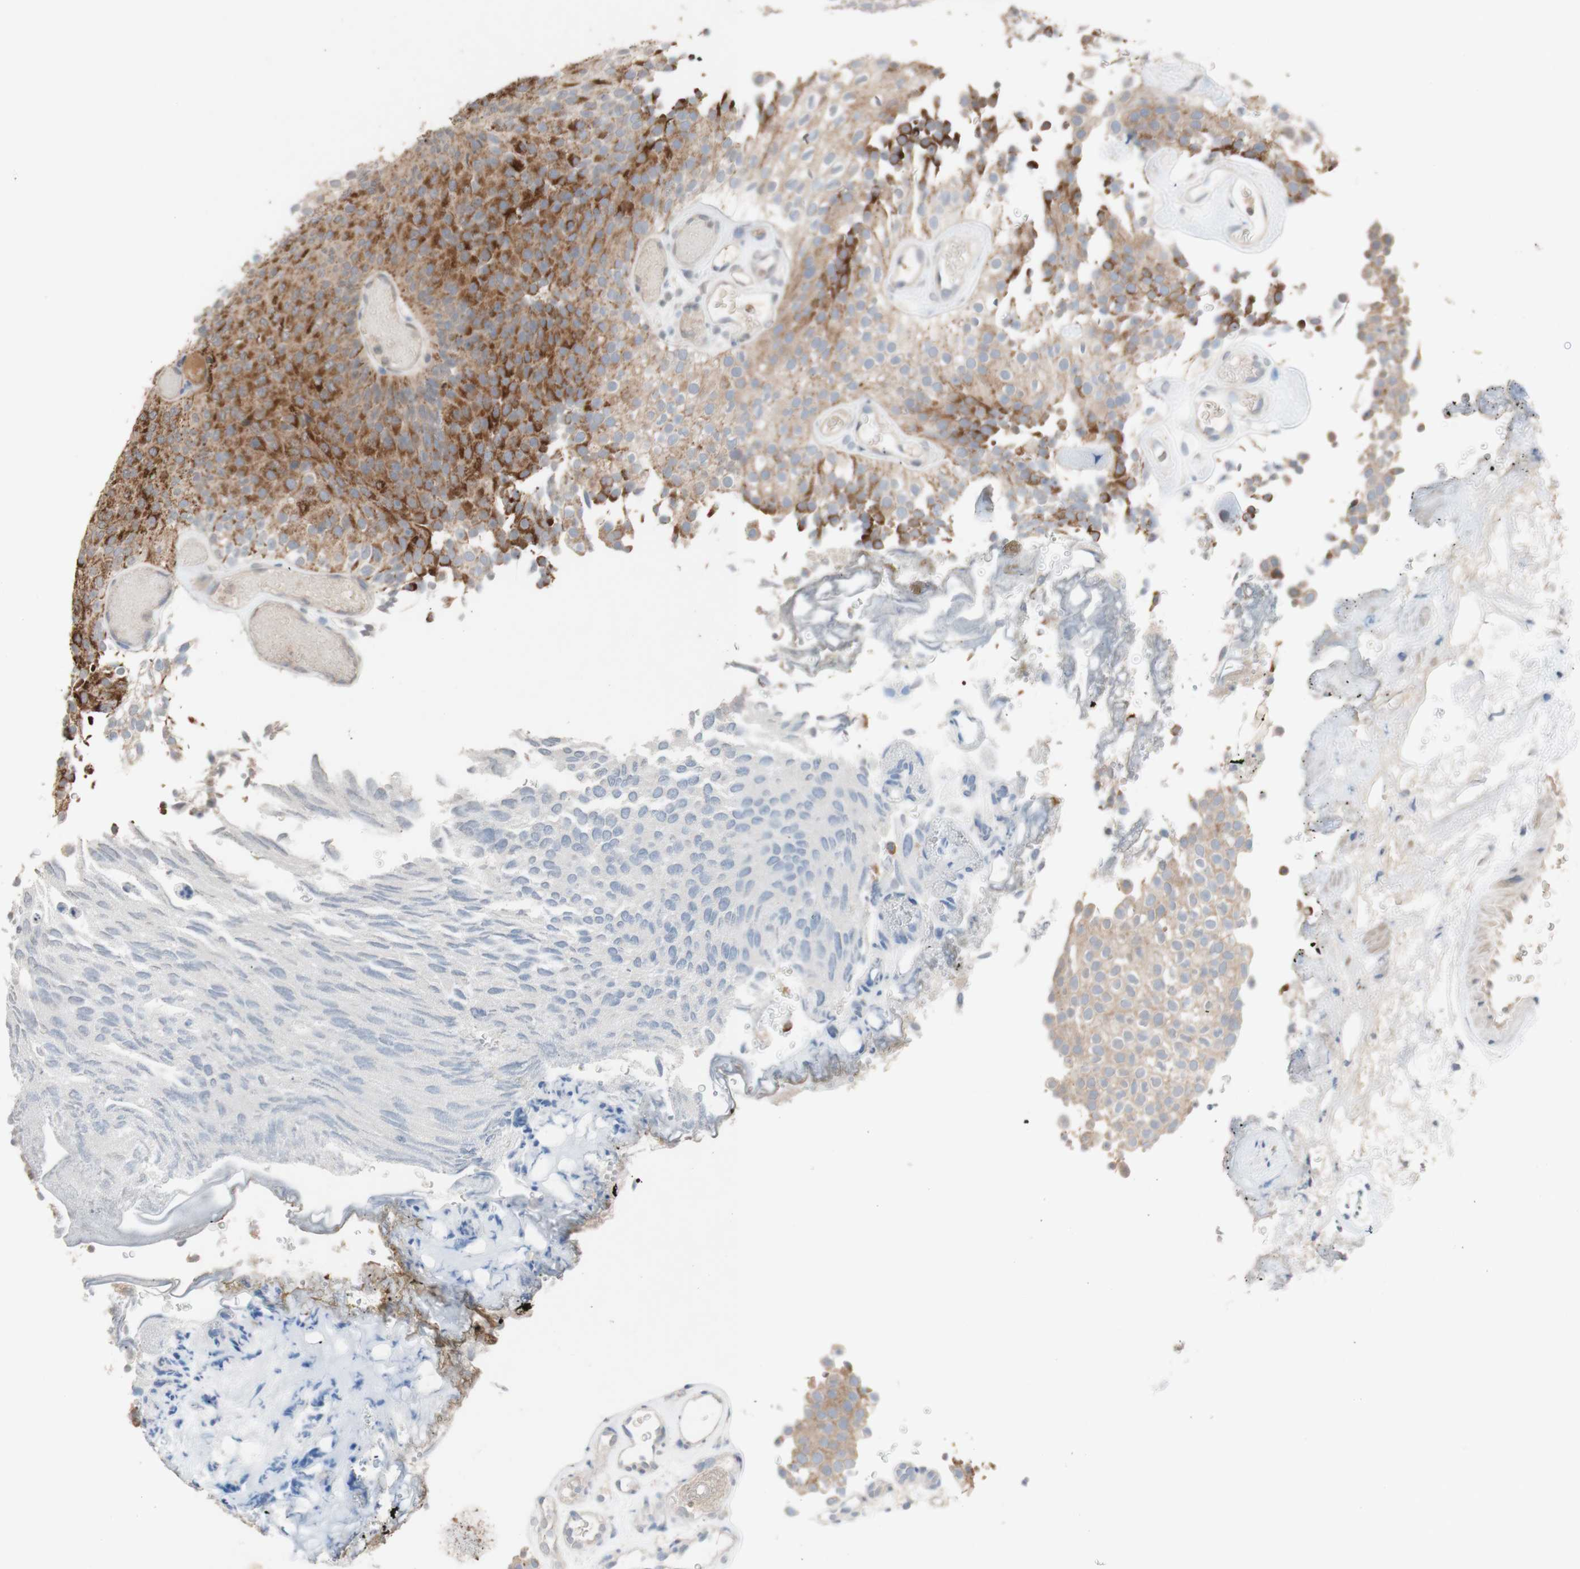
{"staining": {"intensity": "moderate", "quantity": ">75%", "location": "cytoplasmic/membranous"}, "tissue": "urothelial cancer", "cell_type": "Tumor cells", "image_type": "cancer", "snomed": [{"axis": "morphology", "description": "Urothelial carcinoma, Low grade"}, {"axis": "topography", "description": "Urinary bladder"}], "caption": "Immunohistochemical staining of human urothelial cancer exhibits medium levels of moderate cytoplasmic/membranous positivity in about >75% of tumor cells. The staining is performed using DAB brown chromogen to label protein expression. The nuclei are counter-stained blue using hematoxylin.", "gene": "PEX2", "patient": {"sex": "male", "age": 78}}